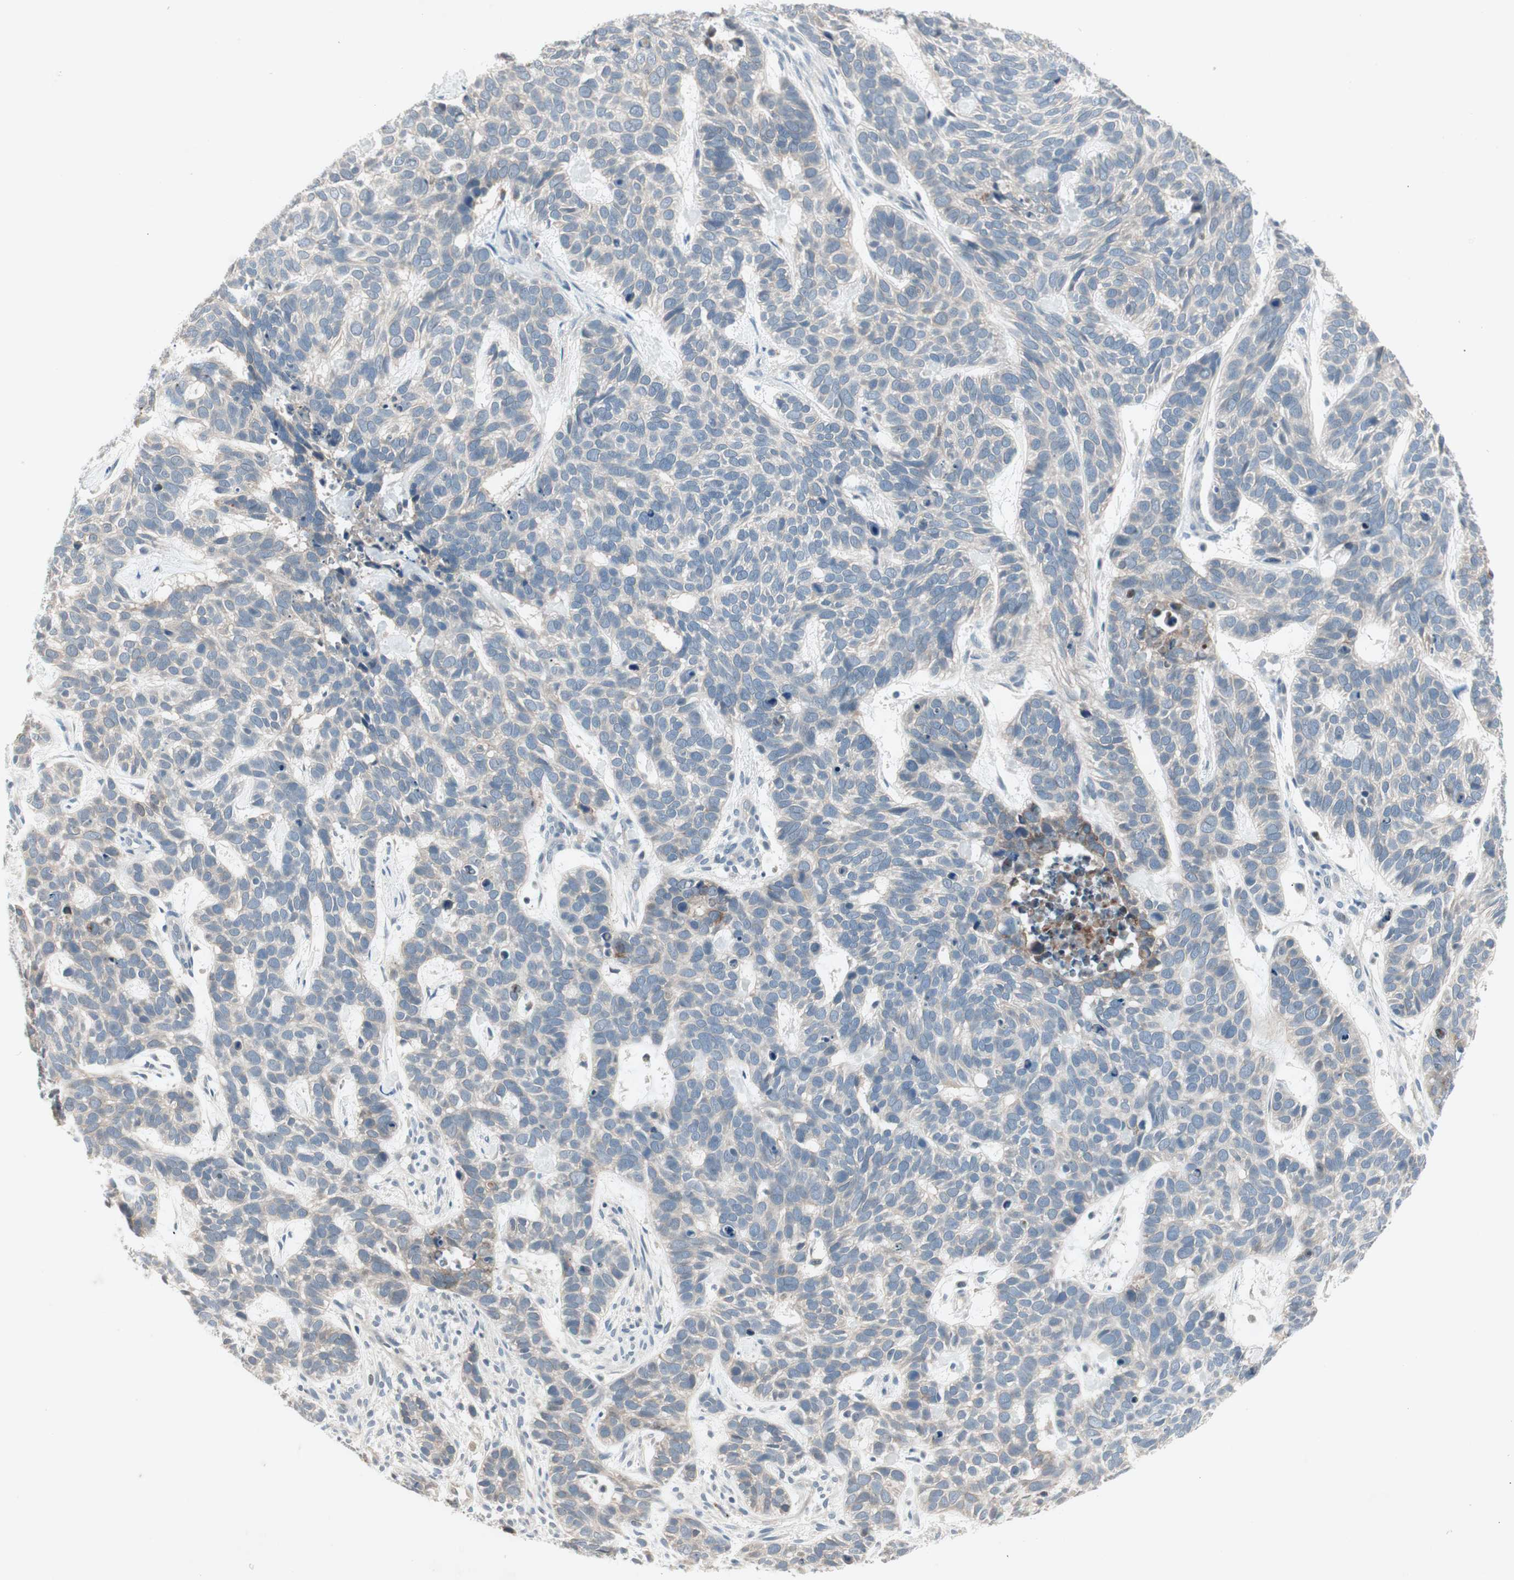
{"staining": {"intensity": "weak", "quantity": "<25%", "location": "cytoplasmic/membranous"}, "tissue": "skin cancer", "cell_type": "Tumor cells", "image_type": "cancer", "snomed": [{"axis": "morphology", "description": "Basal cell carcinoma"}, {"axis": "topography", "description": "Skin"}], "caption": "Basal cell carcinoma (skin) was stained to show a protein in brown. There is no significant positivity in tumor cells.", "gene": "ITGB4", "patient": {"sex": "male", "age": 87}}